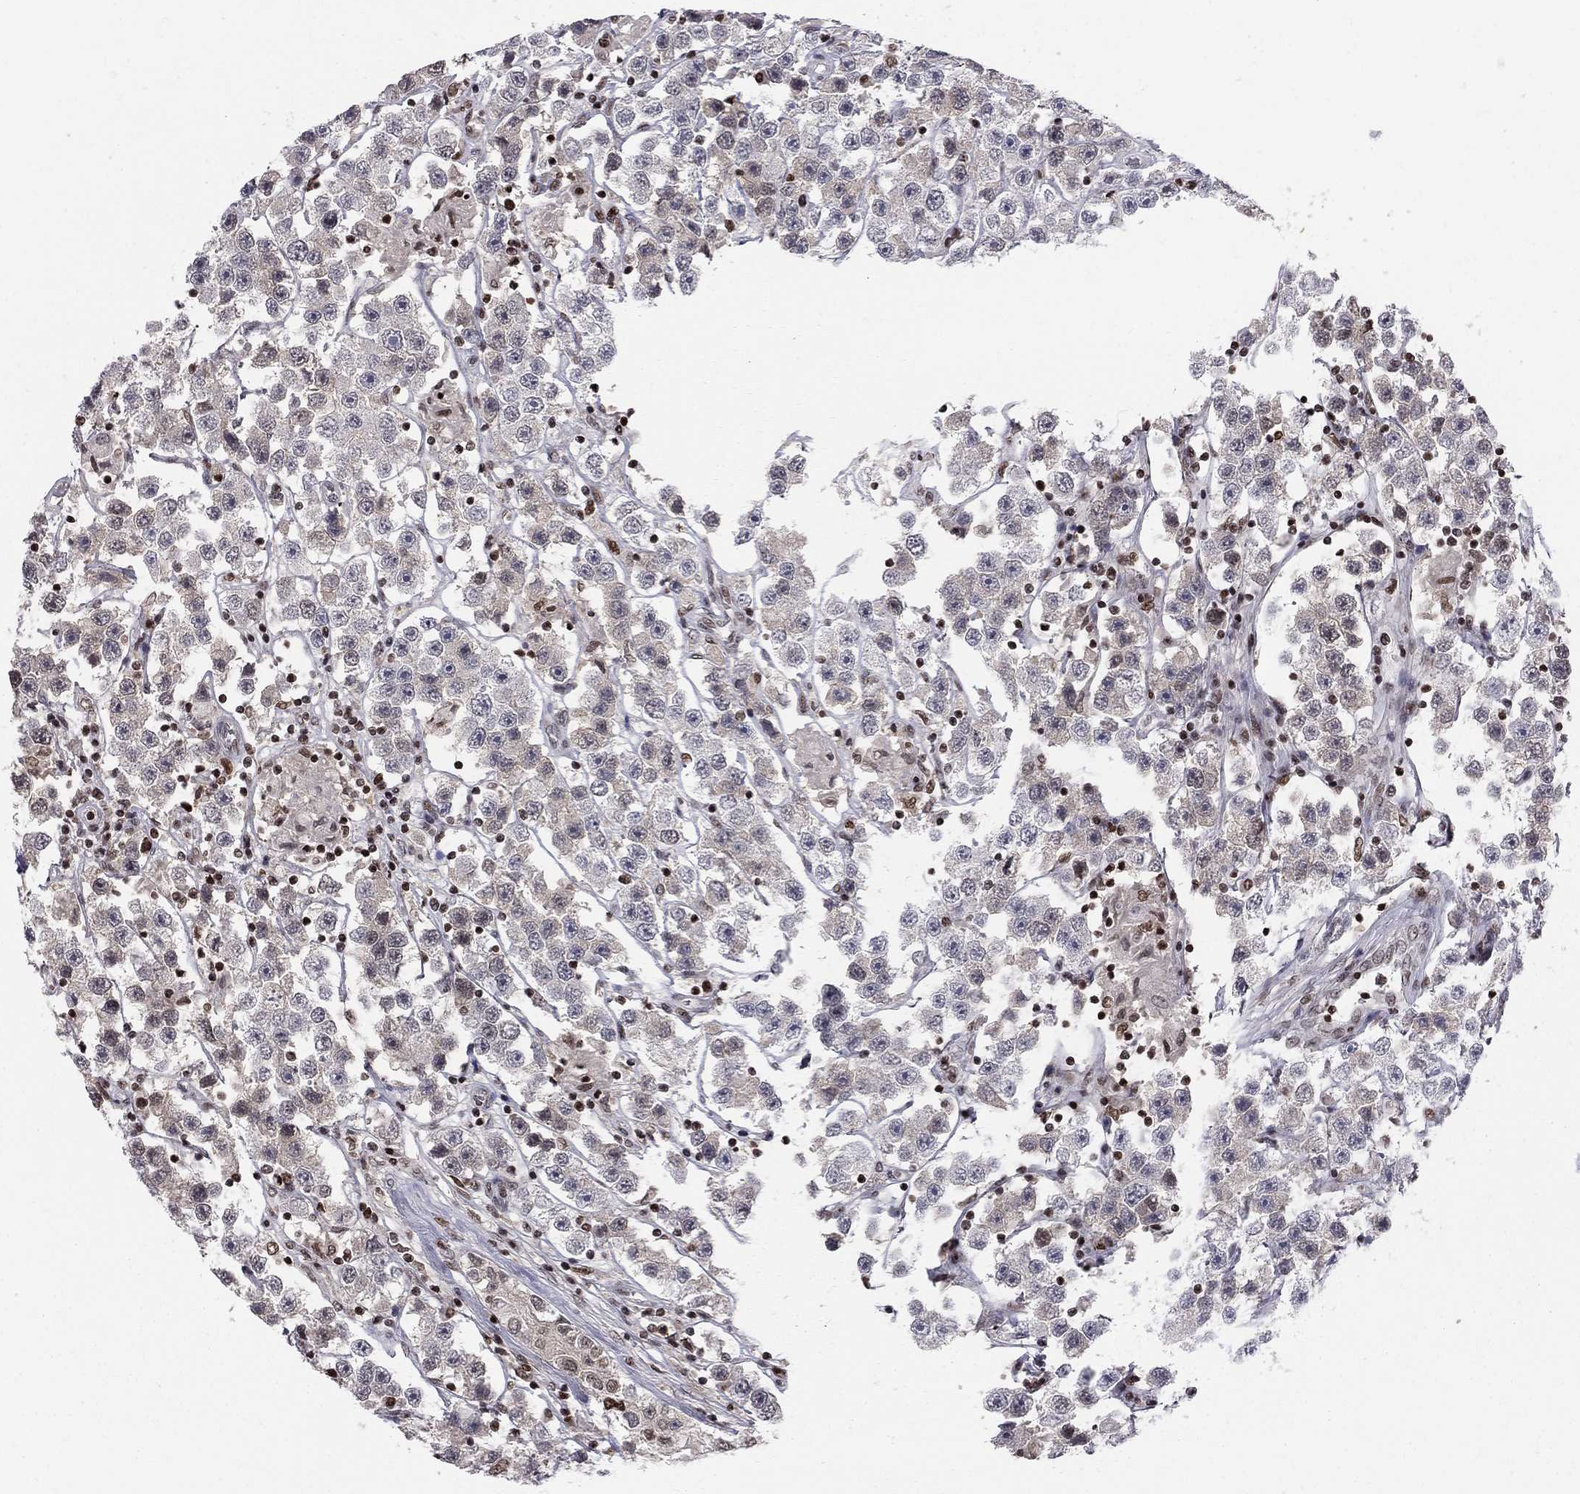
{"staining": {"intensity": "negative", "quantity": "none", "location": "none"}, "tissue": "testis cancer", "cell_type": "Tumor cells", "image_type": "cancer", "snomed": [{"axis": "morphology", "description": "Seminoma, NOS"}, {"axis": "topography", "description": "Testis"}], "caption": "Protein analysis of seminoma (testis) demonstrates no significant positivity in tumor cells.", "gene": "RNASEH2C", "patient": {"sex": "male", "age": 45}}